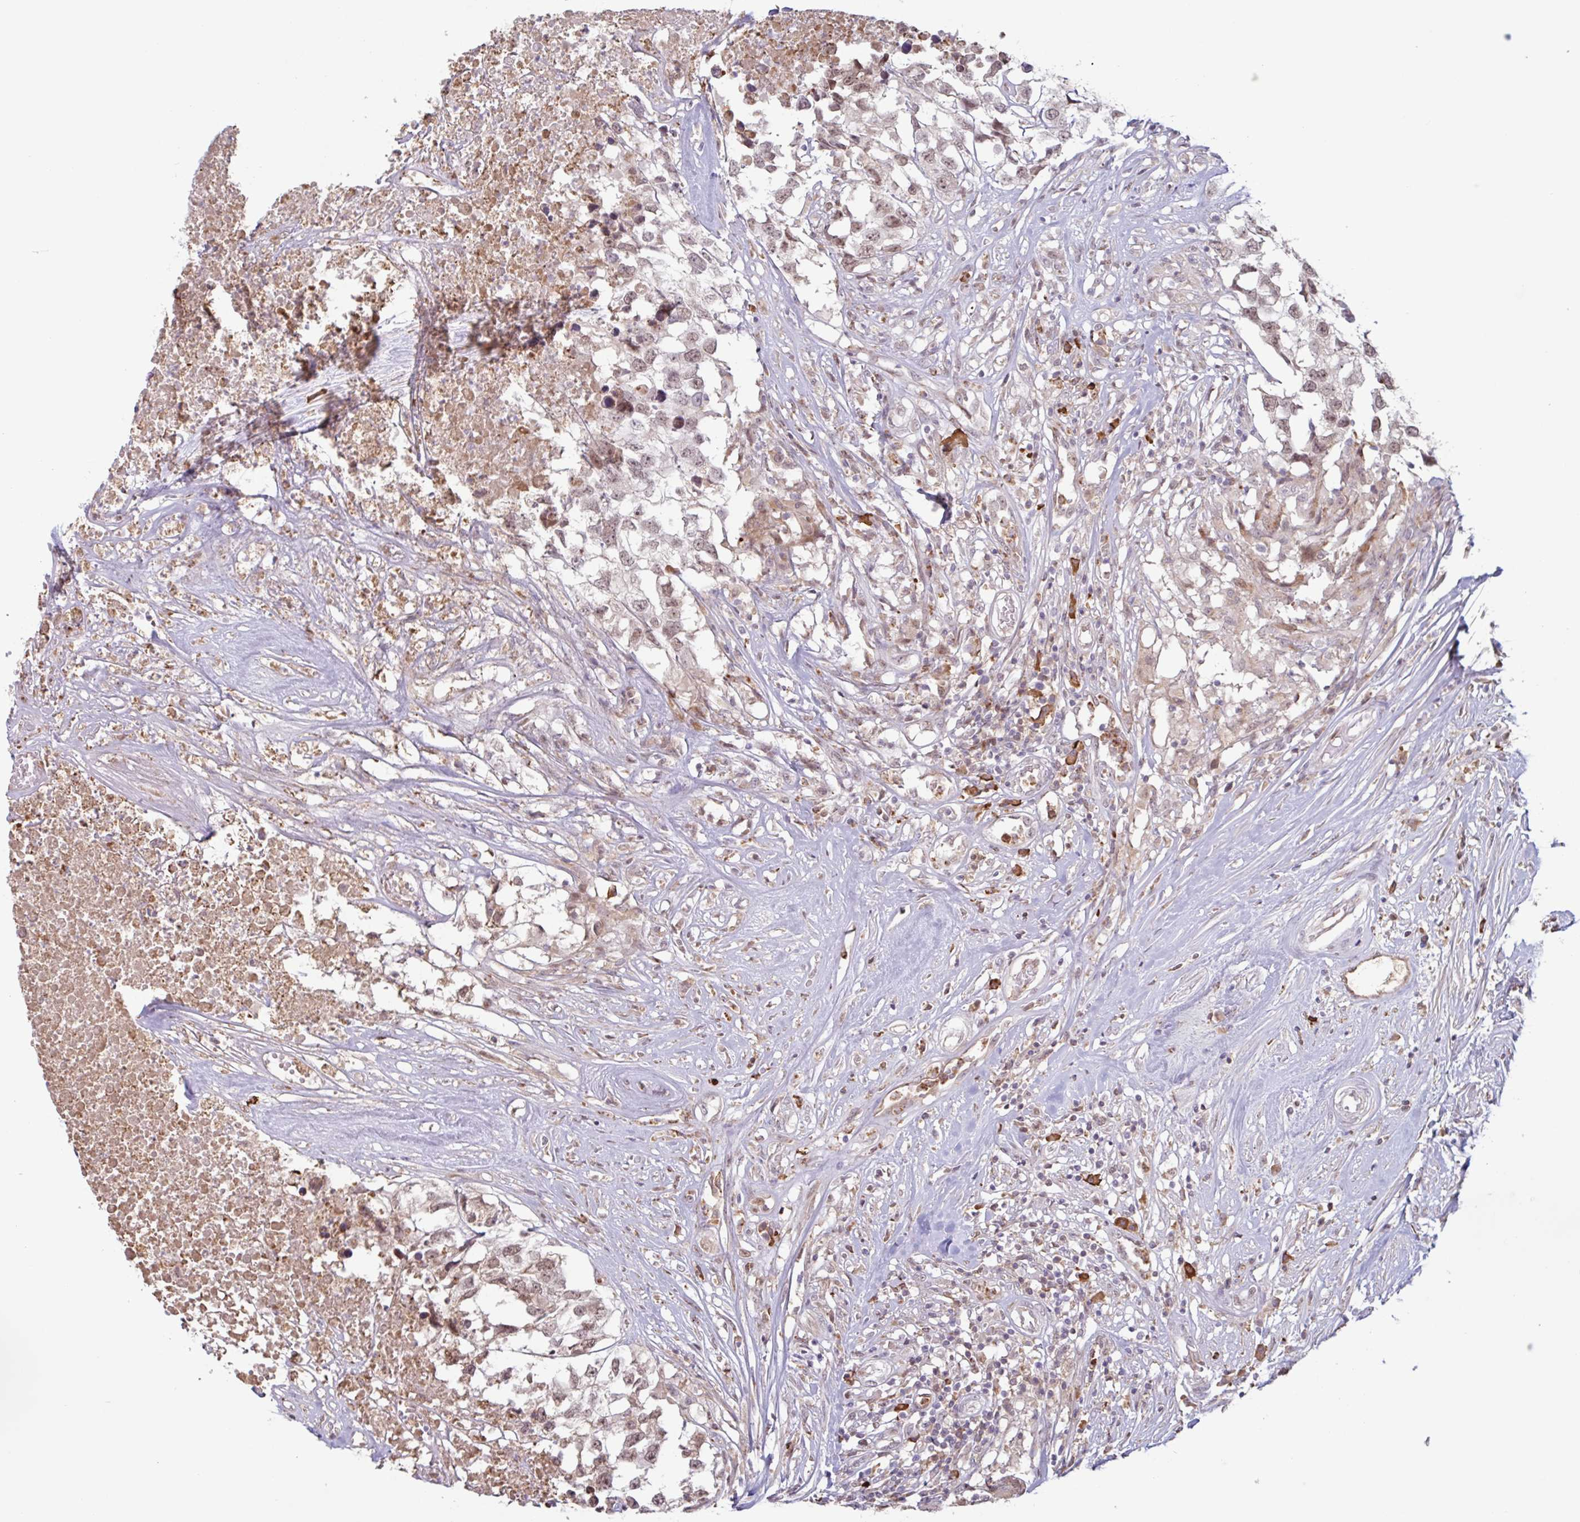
{"staining": {"intensity": "weak", "quantity": ">75%", "location": "nuclear"}, "tissue": "testis cancer", "cell_type": "Tumor cells", "image_type": "cancer", "snomed": [{"axis": "morphology", "description": "Carcinoma, Embryonal, NOS"}, {"axis": "topography", "description": "Testis"}], "caption": "Protein analysis of embryonal carcinoma (testis) tissue demonstrates weak nuclear positivity in about >75% of tumor cells. The staining was performed using DAB, with brown indicating positive protein expression. Nuclei are stained blue with hematoxylin.", "gene": "TAF1D", "patient": {"sex": "male", "age": 83}}